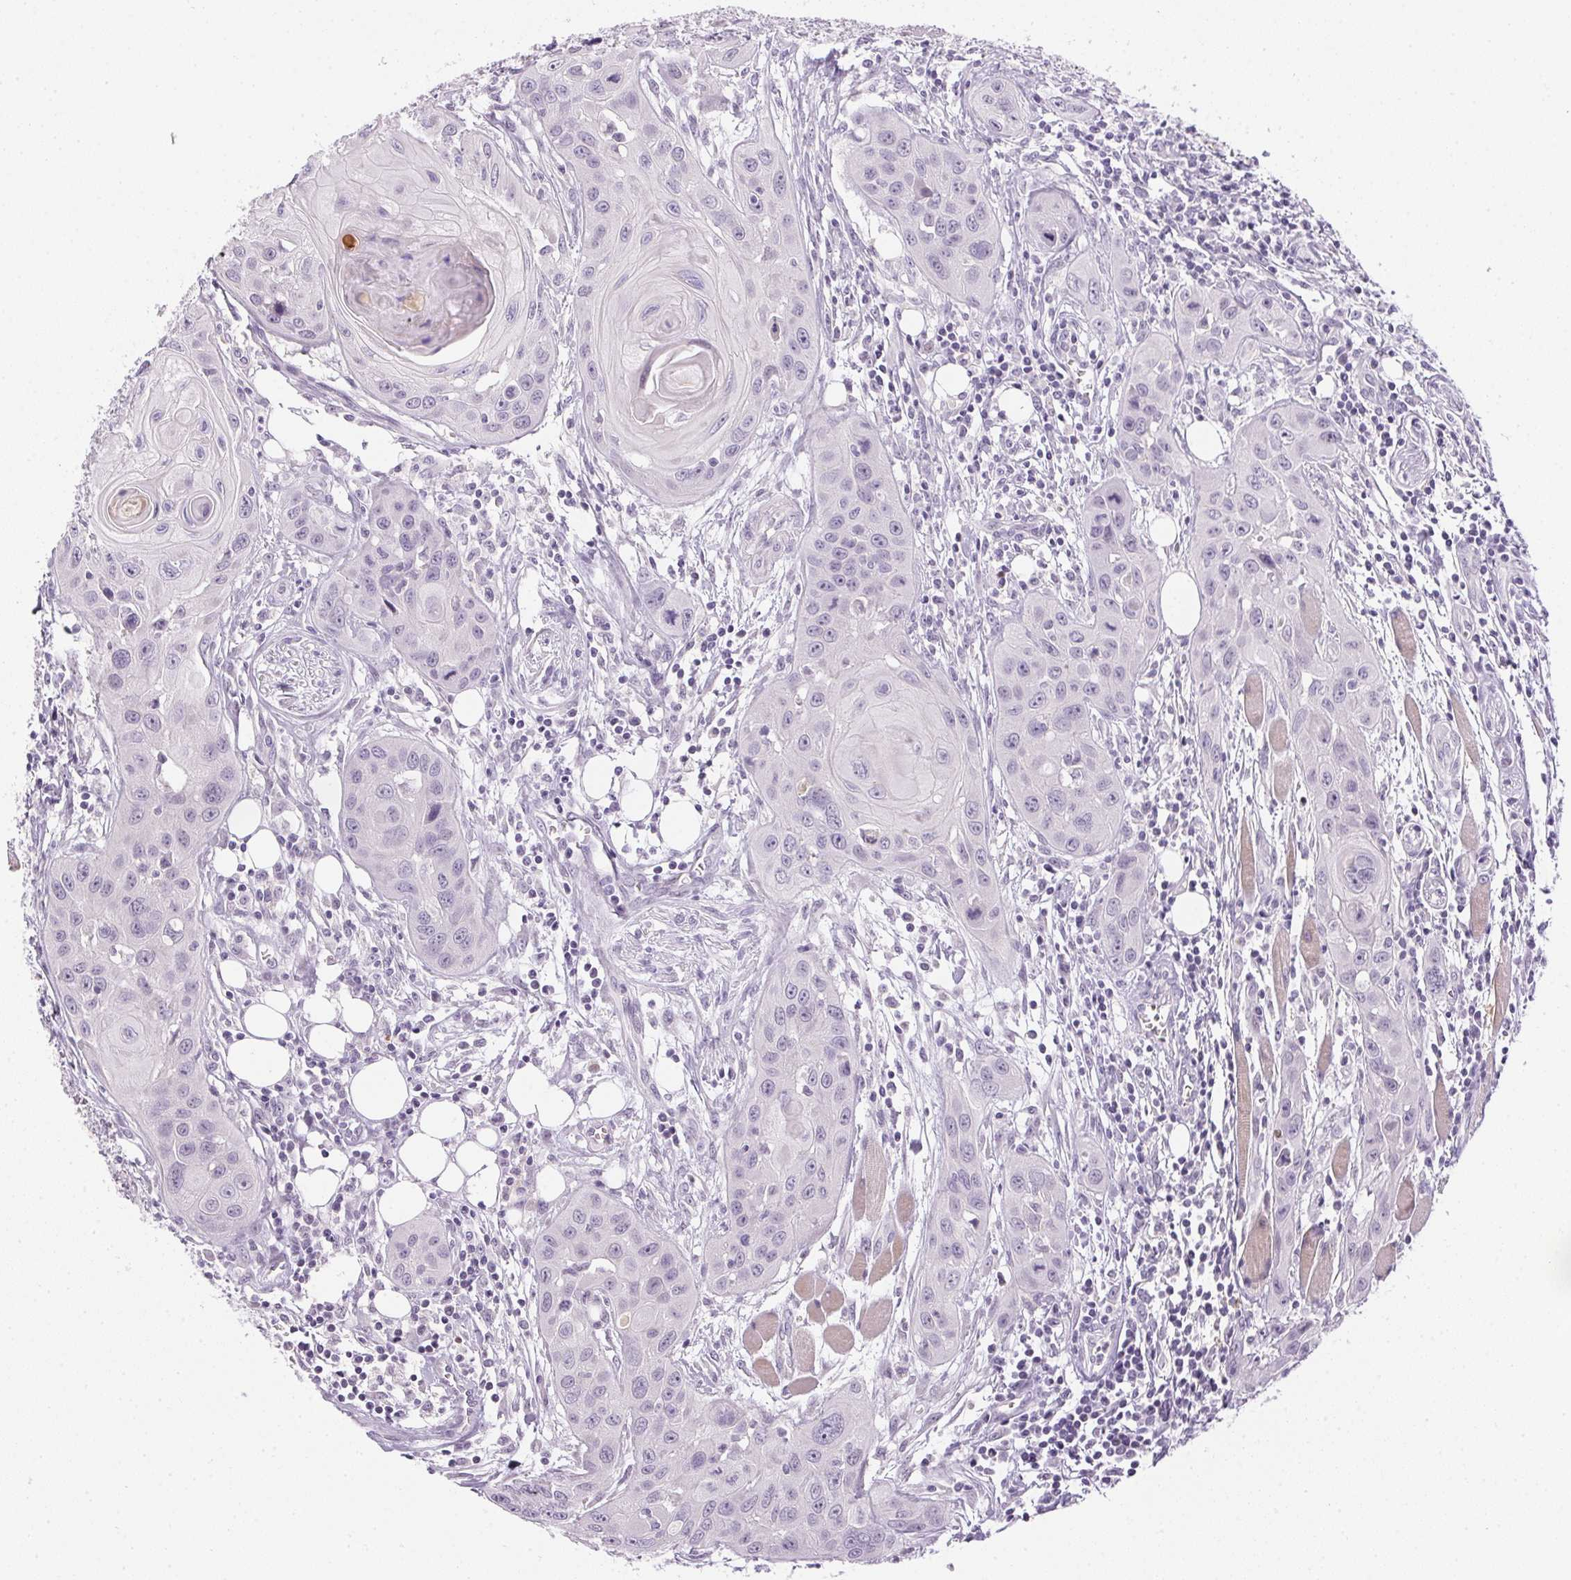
{"staining": {"intensity": "negative", "quantity": "none", "location": "none"}, "tissue": "head and neck cancer", "cell_type": "Tumor cells", "image_type": "cancer", "snomed": [{"axis": "morphology", "description": "Squamous cell carcinoma, NOS"}, {"axis": "topography", "description": "Oral tissue"}, {"axis": "topography", "description": "Head-Neck"}], "caption": "A photomicrograph of head and neck cancer stained for a protein exhibits no brown staining in tumor cells.", "gene": "GSDMC", "patient": {"sex": "male", "age": 58}}